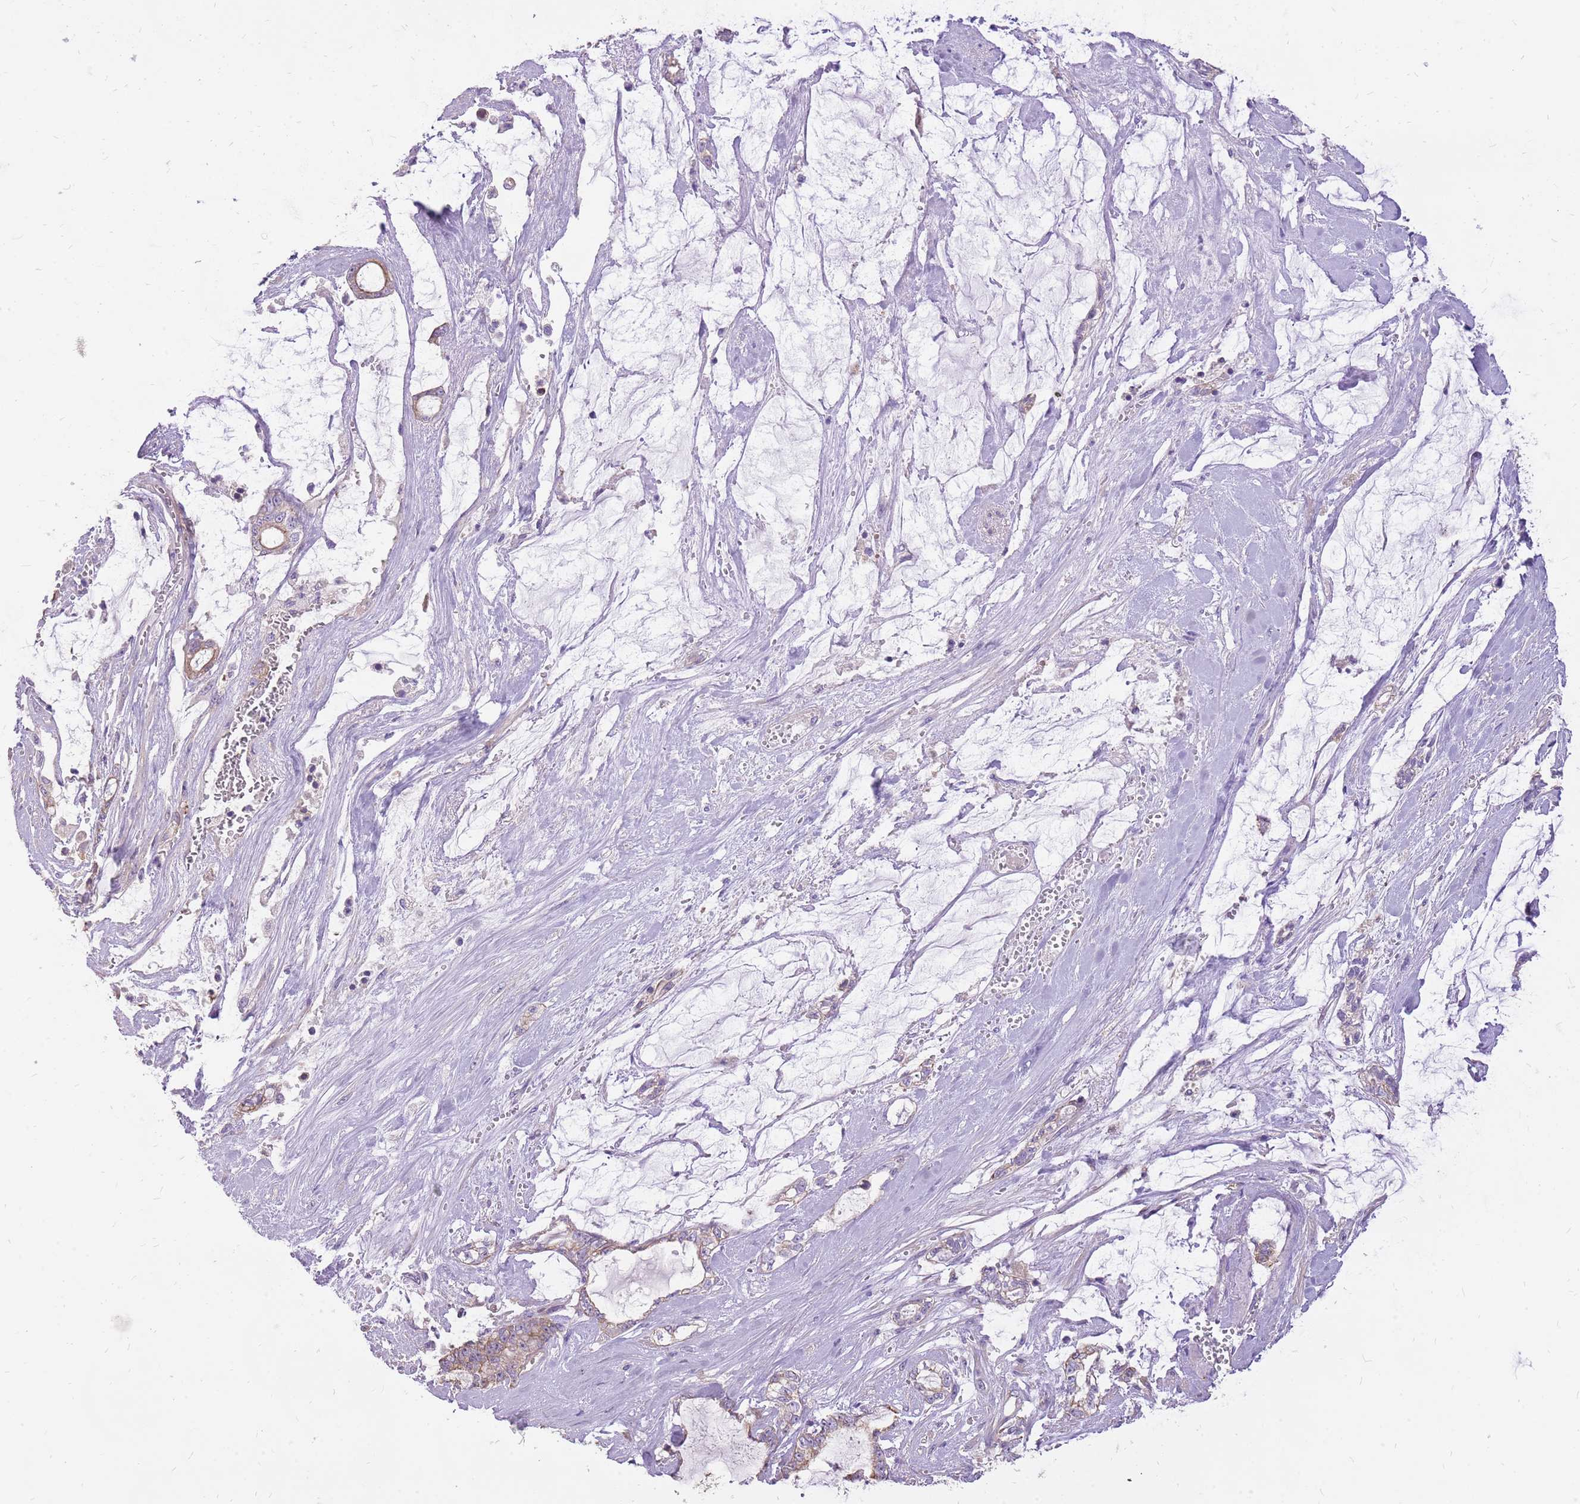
{"staining": {"intensity": "moderate", "quantity": ">75%", "location": "cytoplasmic/membranous"}, "tissue": "pancreatic cancer", "cell_type": "Tumor cells", "image_type": "cancer", "snomed": [{"axis": "morphology", "description": "Adenocarcinoma, NOS"}, {"axis": "topography", "description": "Pancreas"}], "caption": "Immunohistochemical staining of human adenocarcinoma (pancreatic) reveals moderate cytoplasmic/membranous protein expression in about >75% of tumor cells.", "gene": "WASHC4", "patient": {"sex": "female", "age": 73}}